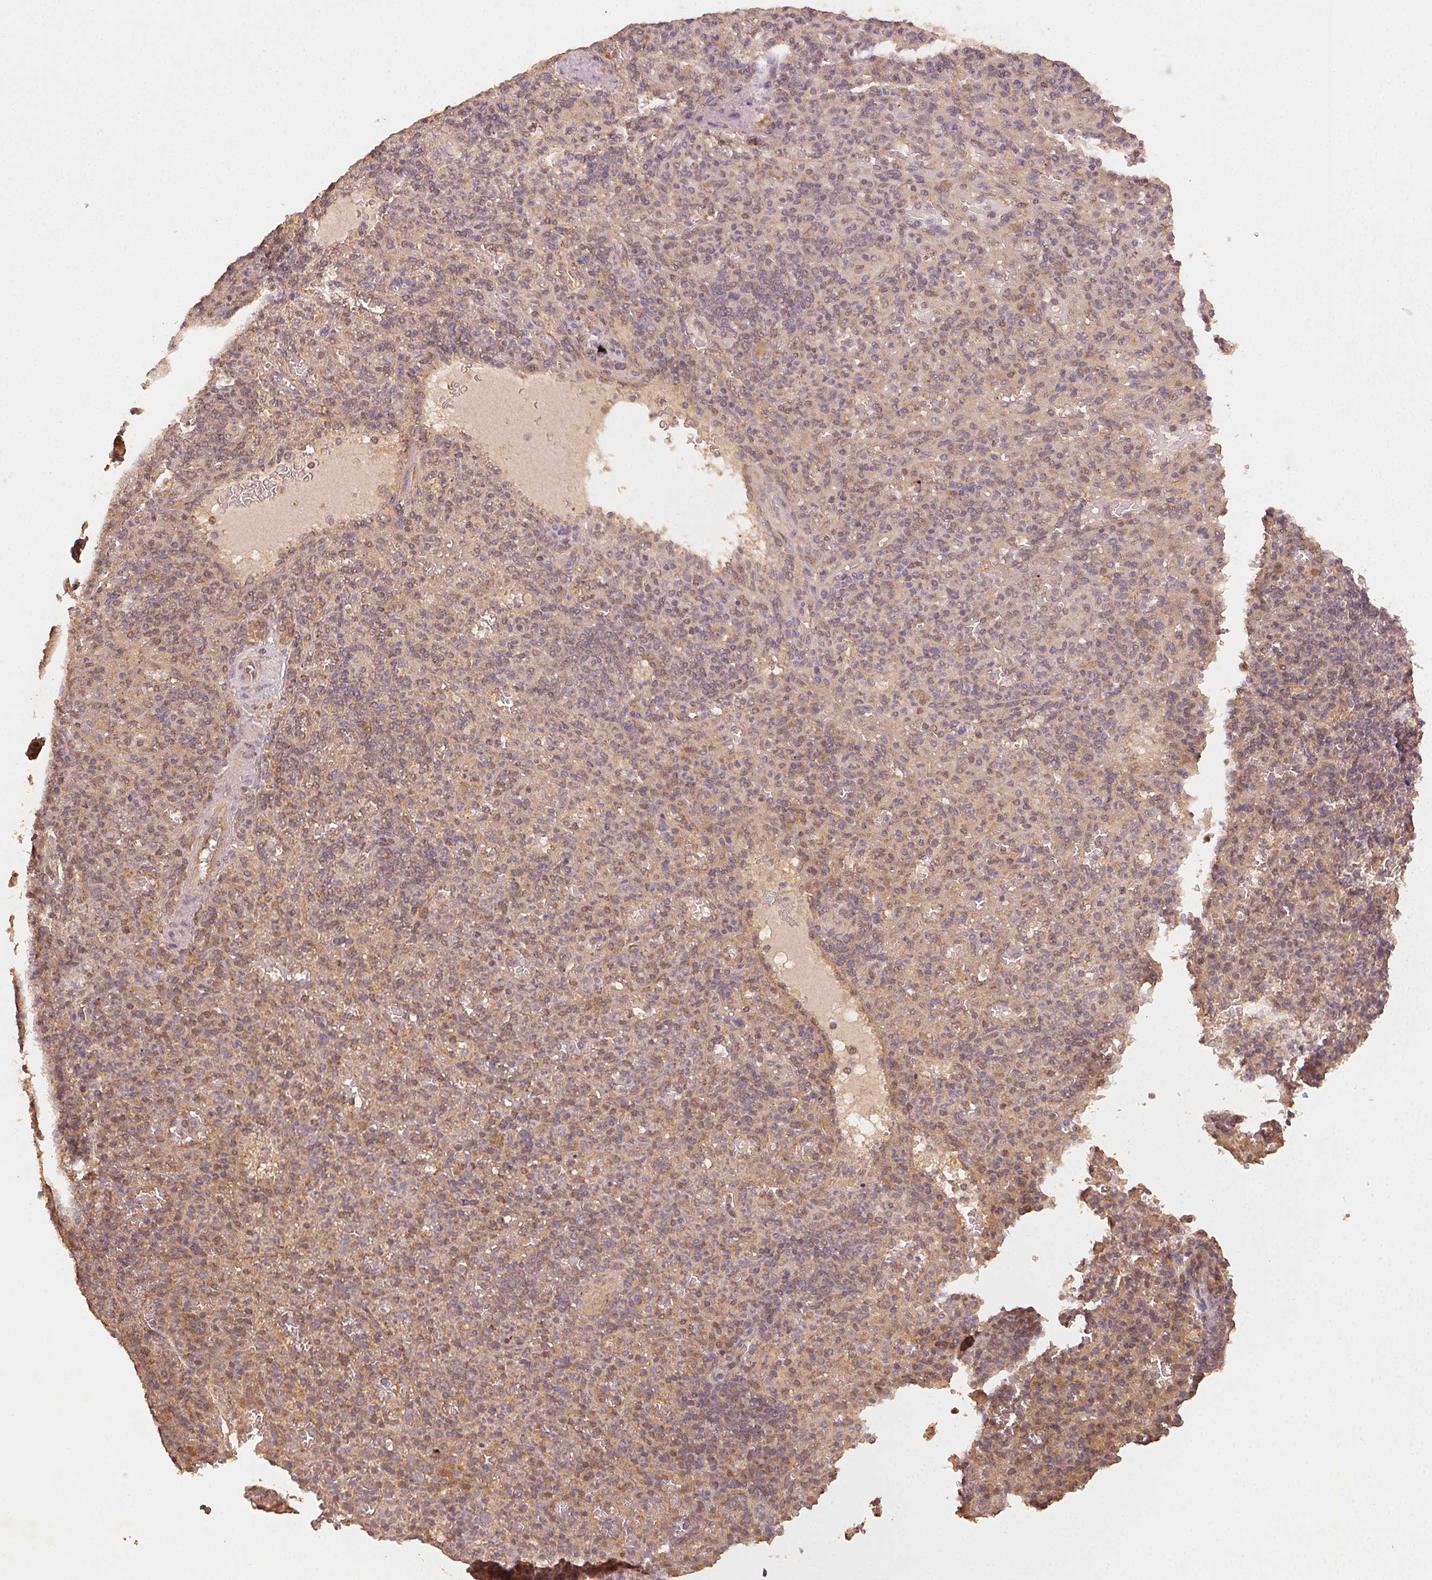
{"staining": {"intensity": "weak", "quantity": "25%-75%", "location": "cytoplasmic/membranous"}, "tissue": "spleen", "cell_type": "Cells in red pulp", "image_type": "normal", "snomed": [{"axis": "morphology", "description": "Normal tissue, NOS"}, {"axis": "topography", "description": "Spleen"}], "caption": "This photomicrograph demonstrates immunohistochemistry staining of normal human spleen, with low weak cytoplasmic/membranous staining in about 25%-75% of cells in red pulp.", "gene": "RALA", "patient": {"sex": "female", "age": 74}}